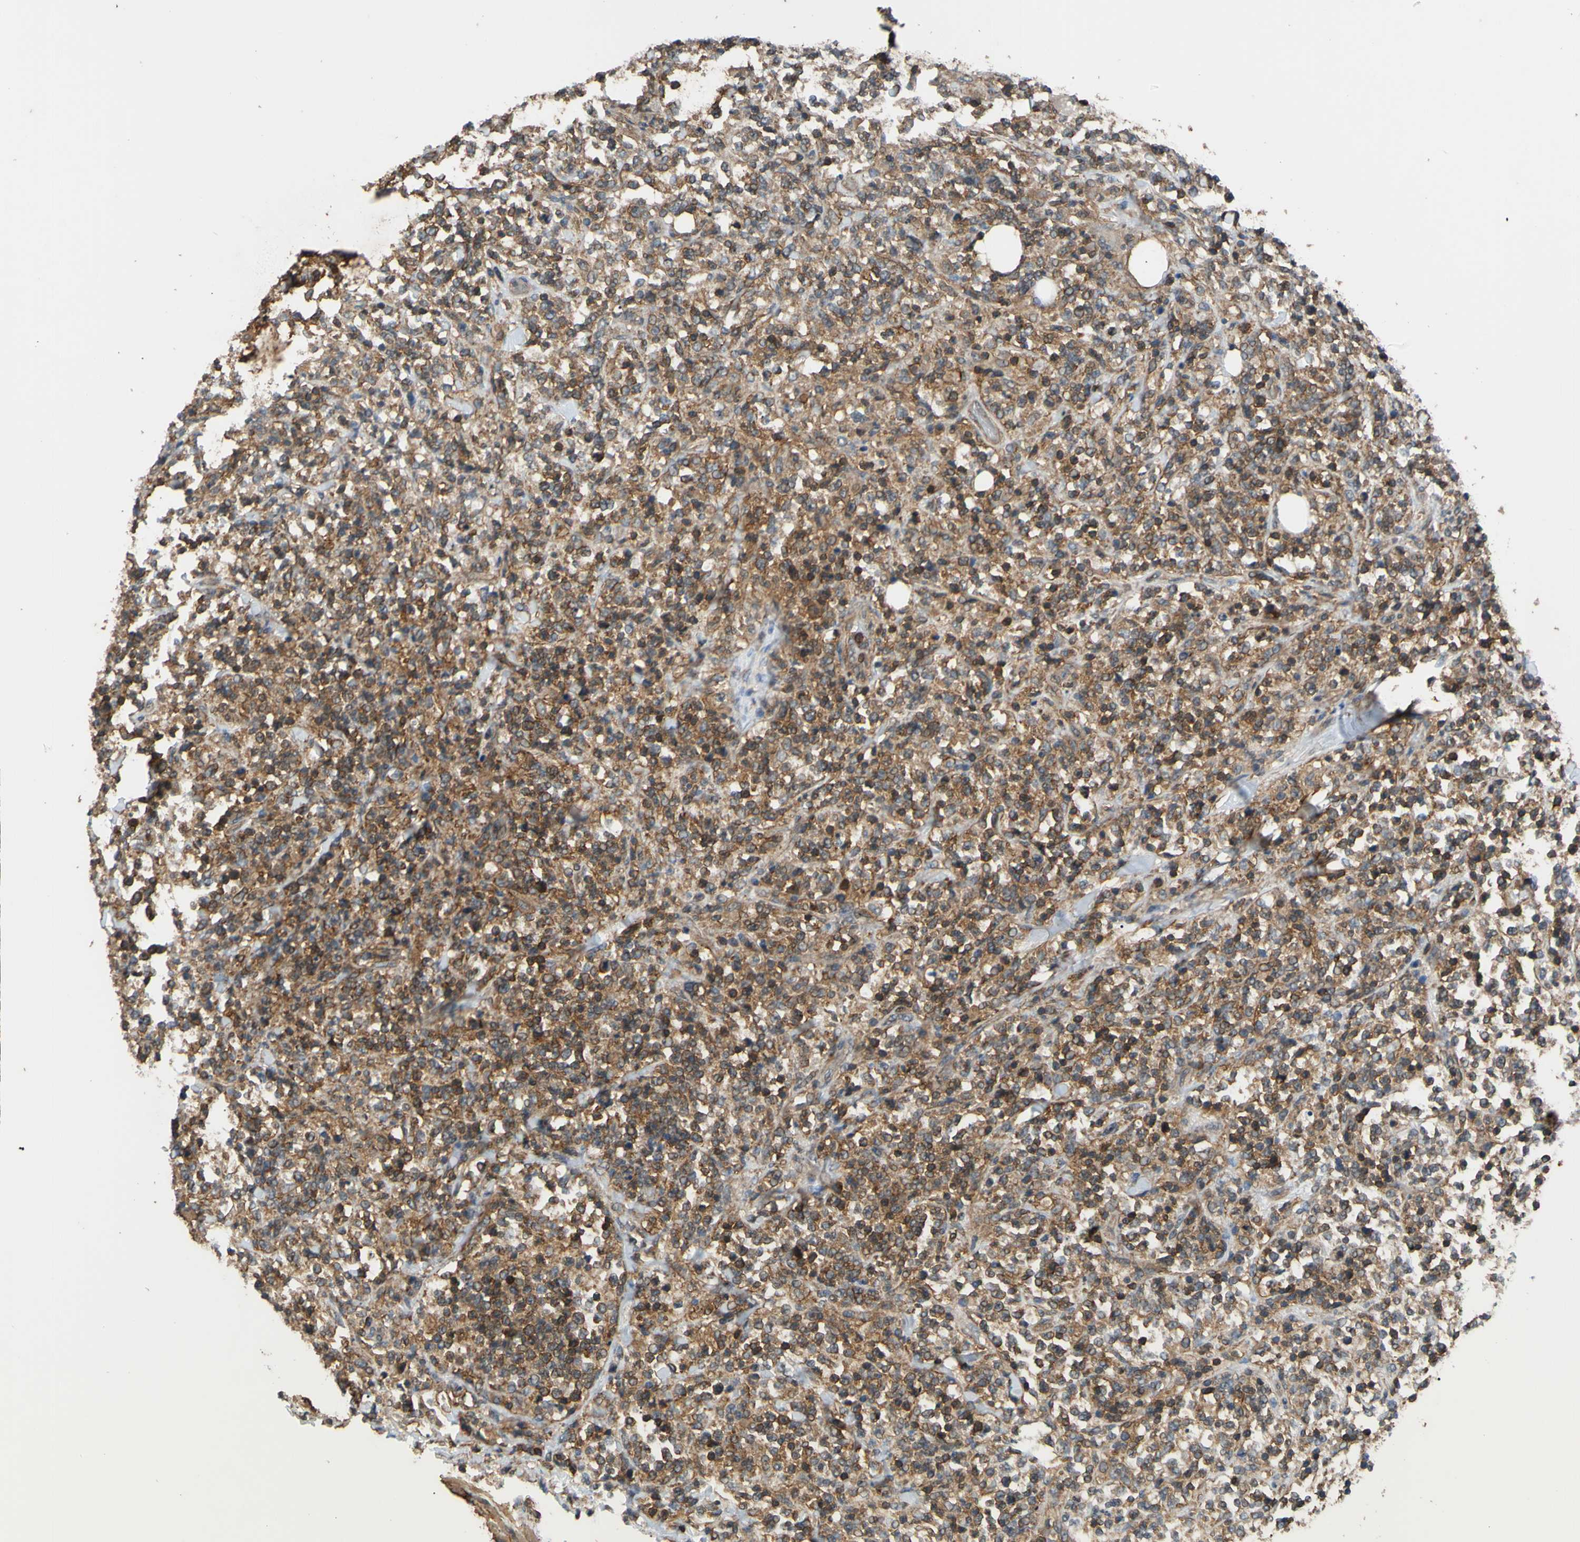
{"staining": {"intensity": "moderate", "quantity": "25%-75%", "location": "cytoplasmic/membranous"}, "tissue": "lymphoma", "cell_type": "Tumor cells", "image_type": "cancer", "snomed": [{"axis": "morphology", "description": "Malignant lymphoma, non-Hodgkin's type, High grade"}, {"axis": "topography", "description": "Soft tissue"}], "caption": "Malignant lymphoma, non-Hodgkin's type (high-grade) was stained to show a protein in brown. There is medium levels of moderate cytoplasmic/membranous positivity in about 25%-75% of tumor cells.", "gene": "ADD3", "patient": {"sex": "male", "age": 18}}